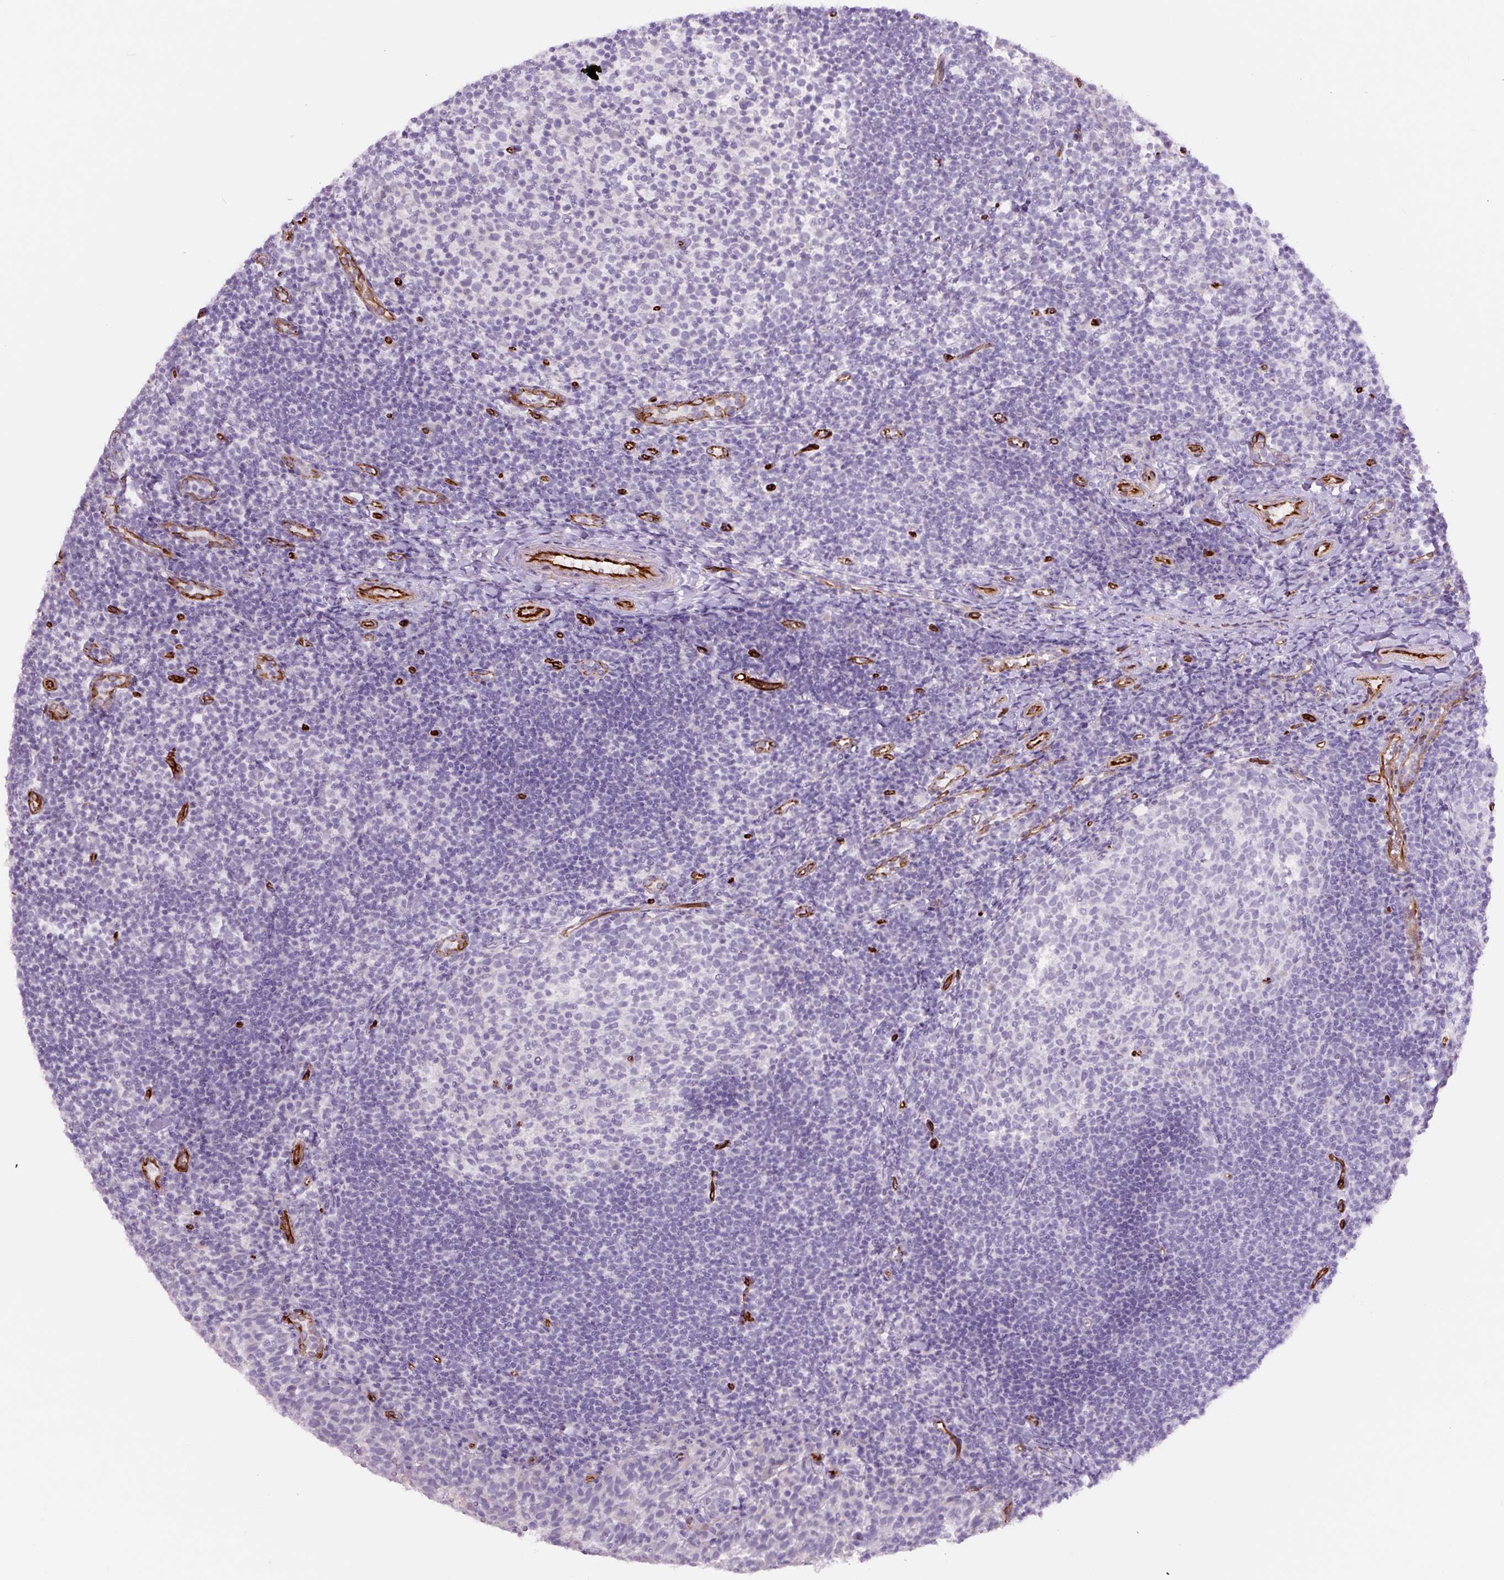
{"staining": {"intensity": "negative", "quantity": "none", "location": "none"}, "tissue": "tonsil", "cell_type": "Germinal center cells", "image_type": "normal", "snomed": [{"axis": "morphology", "description": "Normal tissue, NOS"}, {"axis": "topography", "description": "Tonsil"}], "caption": "This is an immunohistochemistry image of normal human tonsil. There is no positivity in germinal center cells.", "gene": "NES", "patient": {"sex": "female", "age": 10}}